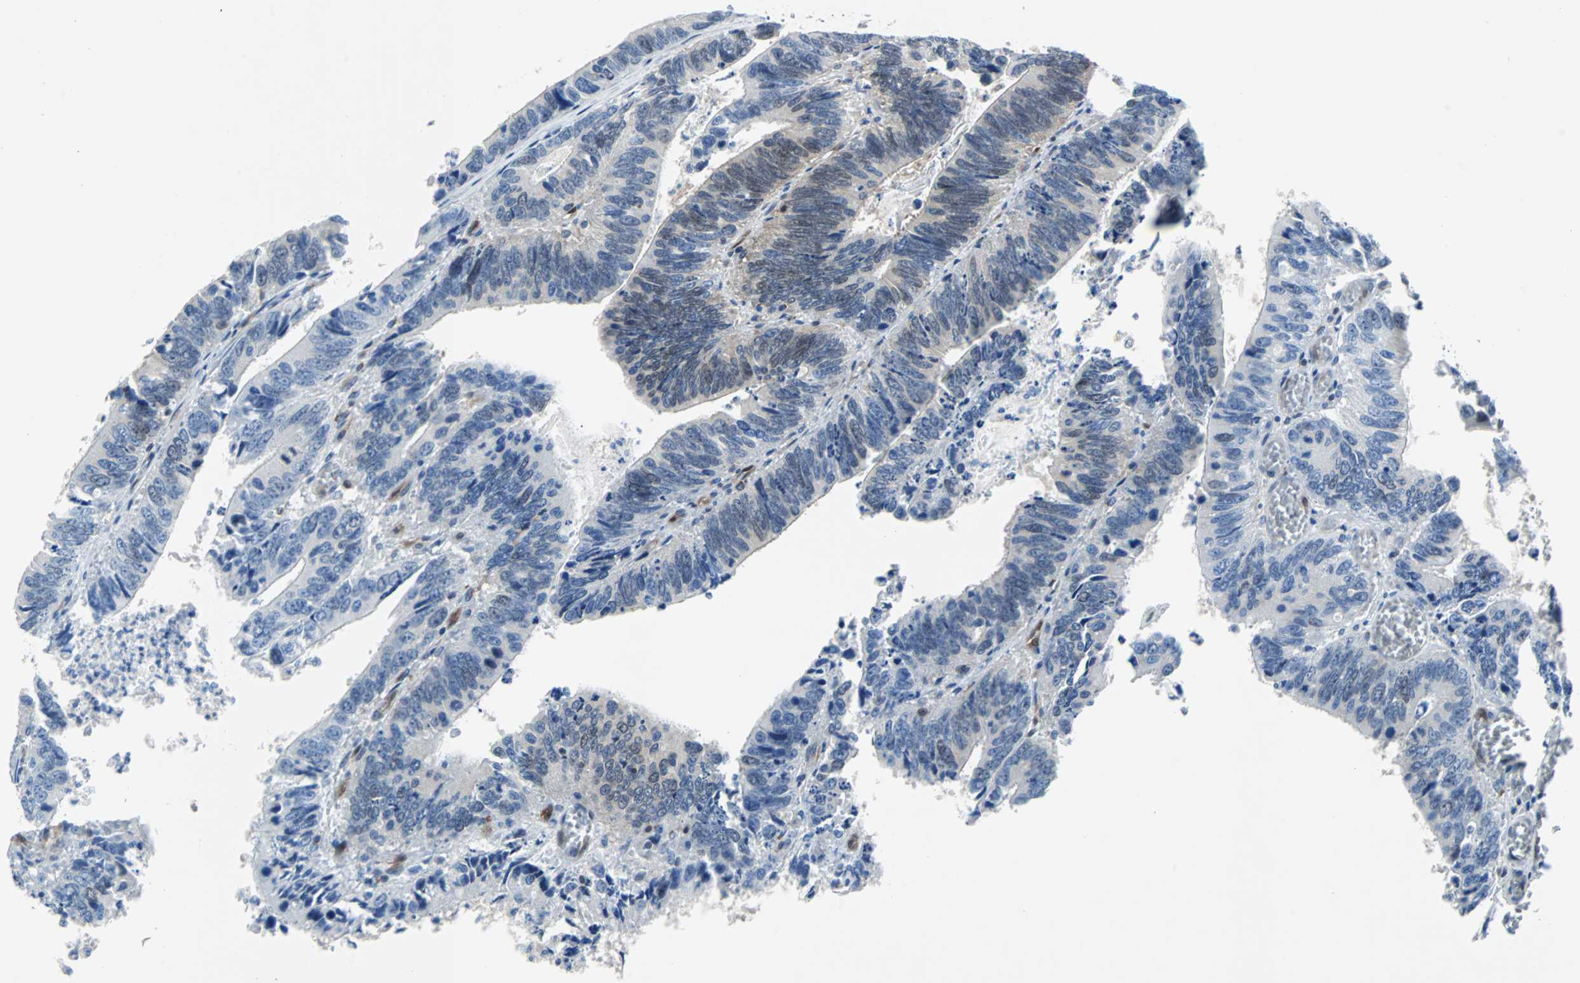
{"staining": {"intensity": "weak", "quantity": "<25%", "location": "nuclear"}, "tissue": "colorectal cancer", "cell_type": "Tumor cells", "image_type": "cancer", "snomed": [{"axis": "morphology", "description": "Adenocarcinoma, NOS"}, {"axis": "topography", "description": "Colon"}], "caption": "IHC image of colorectal adenocarcinoma stained for a protein (brown), which shows no expression in tumor cells. Nuclei are stained in blue.", "gene": "MAP2K6", "patient": {"sex": "male", "age": 72}}